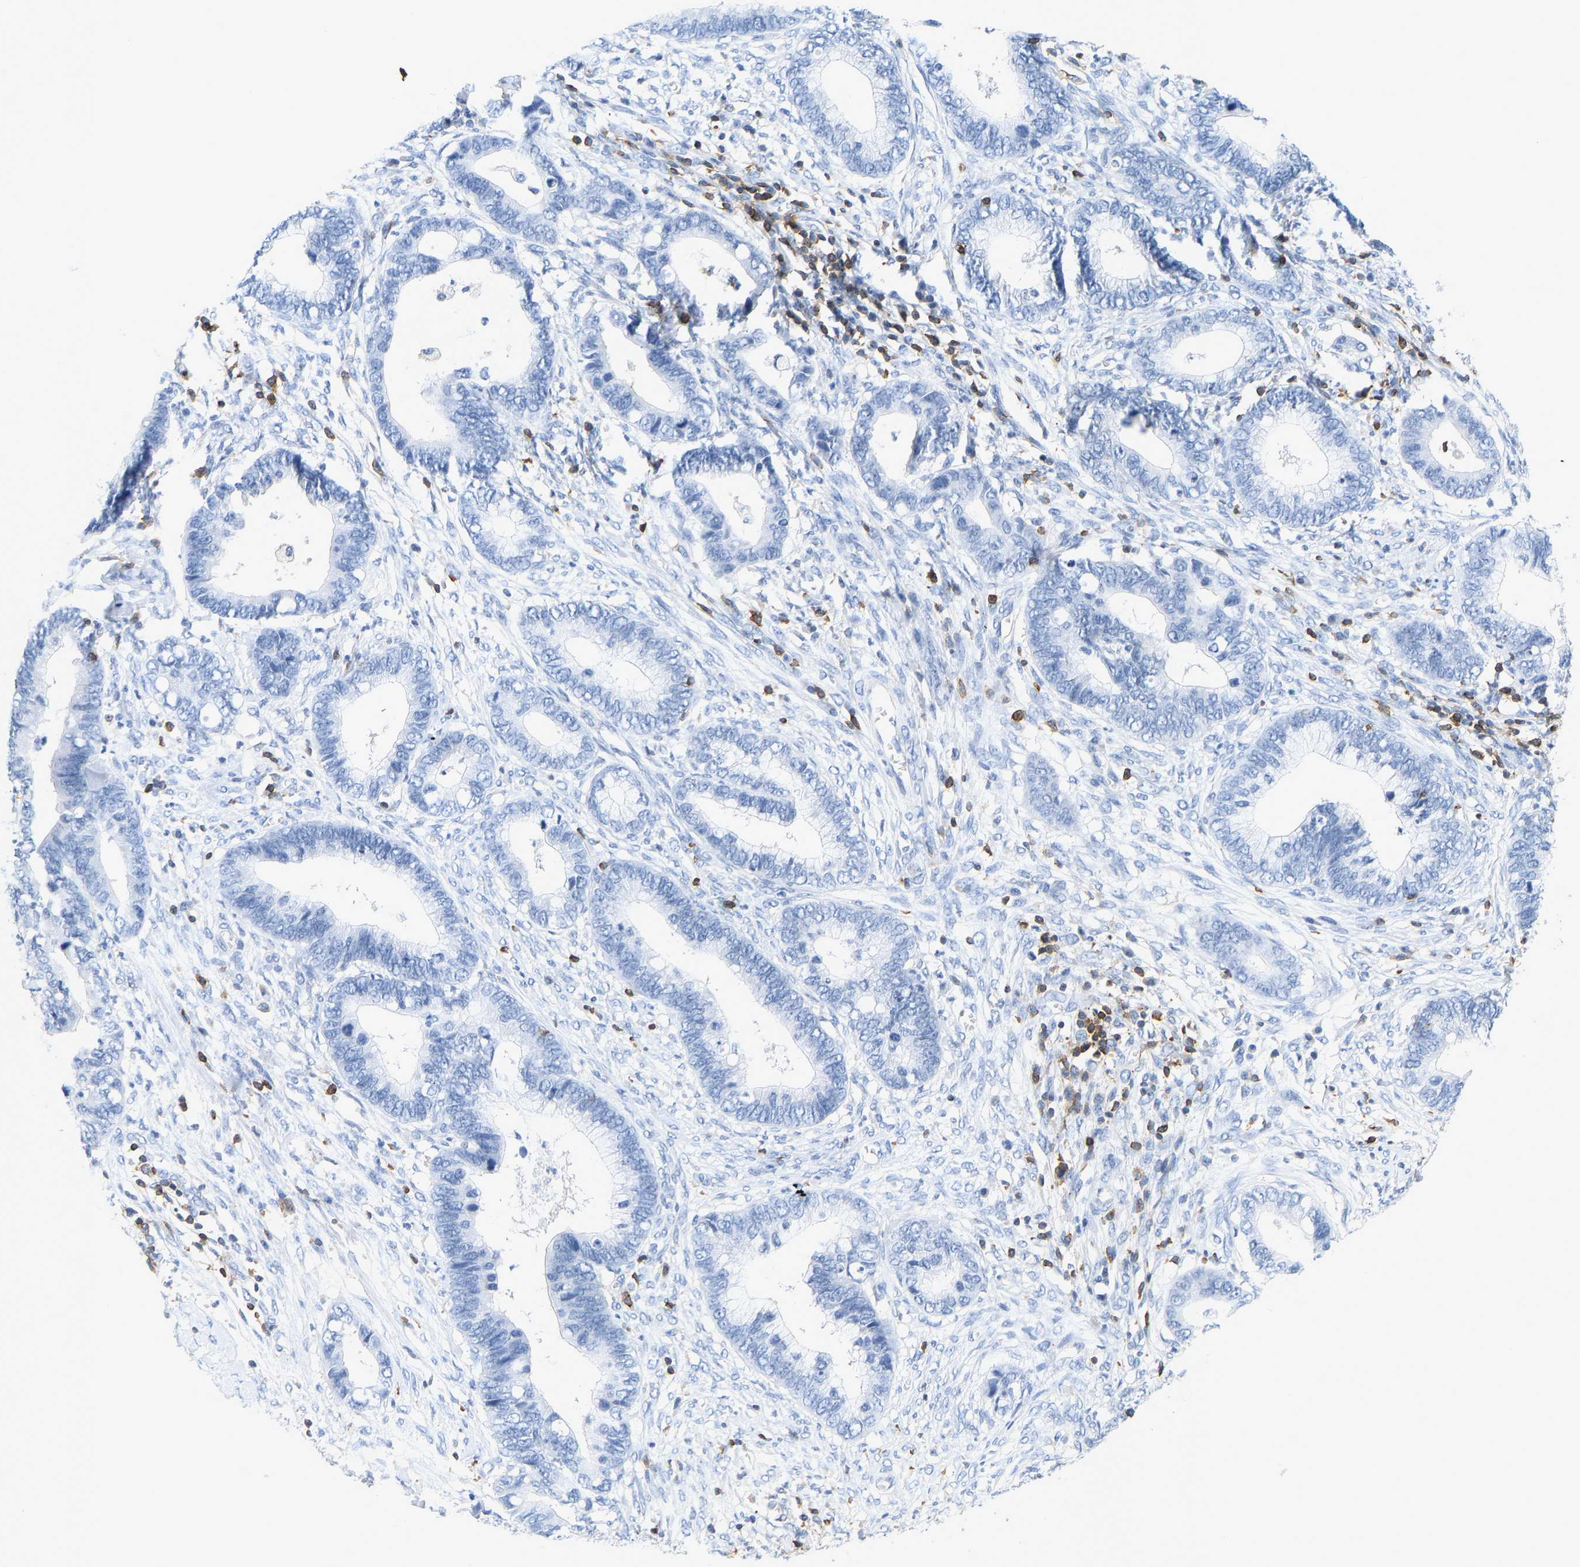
{"staining": {"intensity": "negative", "quantity": "none", "location": "none"}, "tissue": "cervical cancer", "cell_type": "Tumor cells", "image_type": "cancer", "snomed": [{"axis": "morphology", "description": "Adenocarcinoma, NOS"}, {"axis": "topography", "description": "Cervix"}], "caption": "Cervical cancer (adenocarcinoma) stained for a protein using immunohistochemistry reveals no staining tumor cells.", "gene": "EVL", "patient": {"sex": "female", "age": 44}}